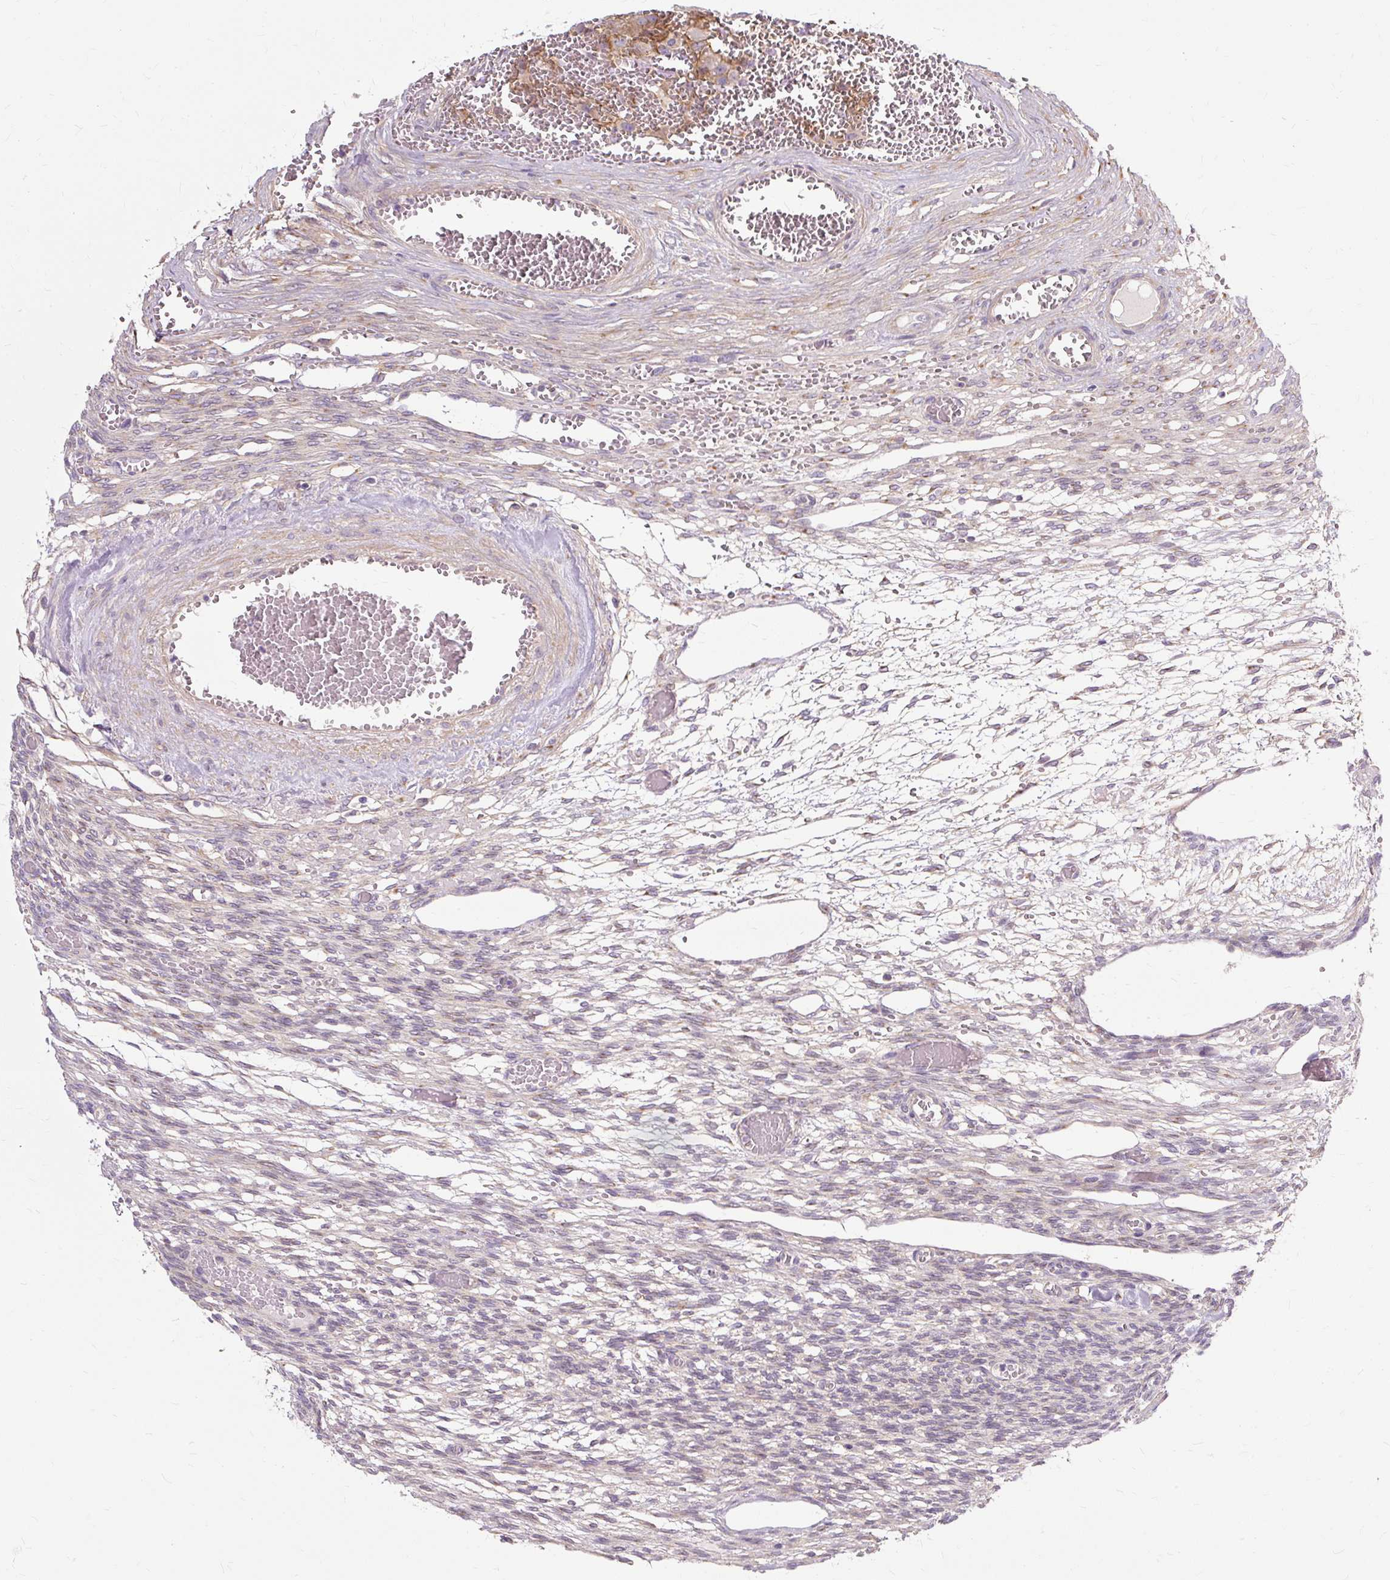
{"staining": {"intensity": "negative", "quantity": "none", "location": "none"}, "tissue": "ovary", "cell_type": "Follicle cells", "image_type": "normal", "snomed": [{"axis": "morphology", "description": "Normal tissue, NOS"}, {"axis": "topography", "description": "Ovary"}], "caption": "The micrograph reveals no significant positivity in follicle cells of ovary. Nuclei are stained in blue.", "gene": "TSPAN8", "patient": {"sex": "female", "age": 67}}